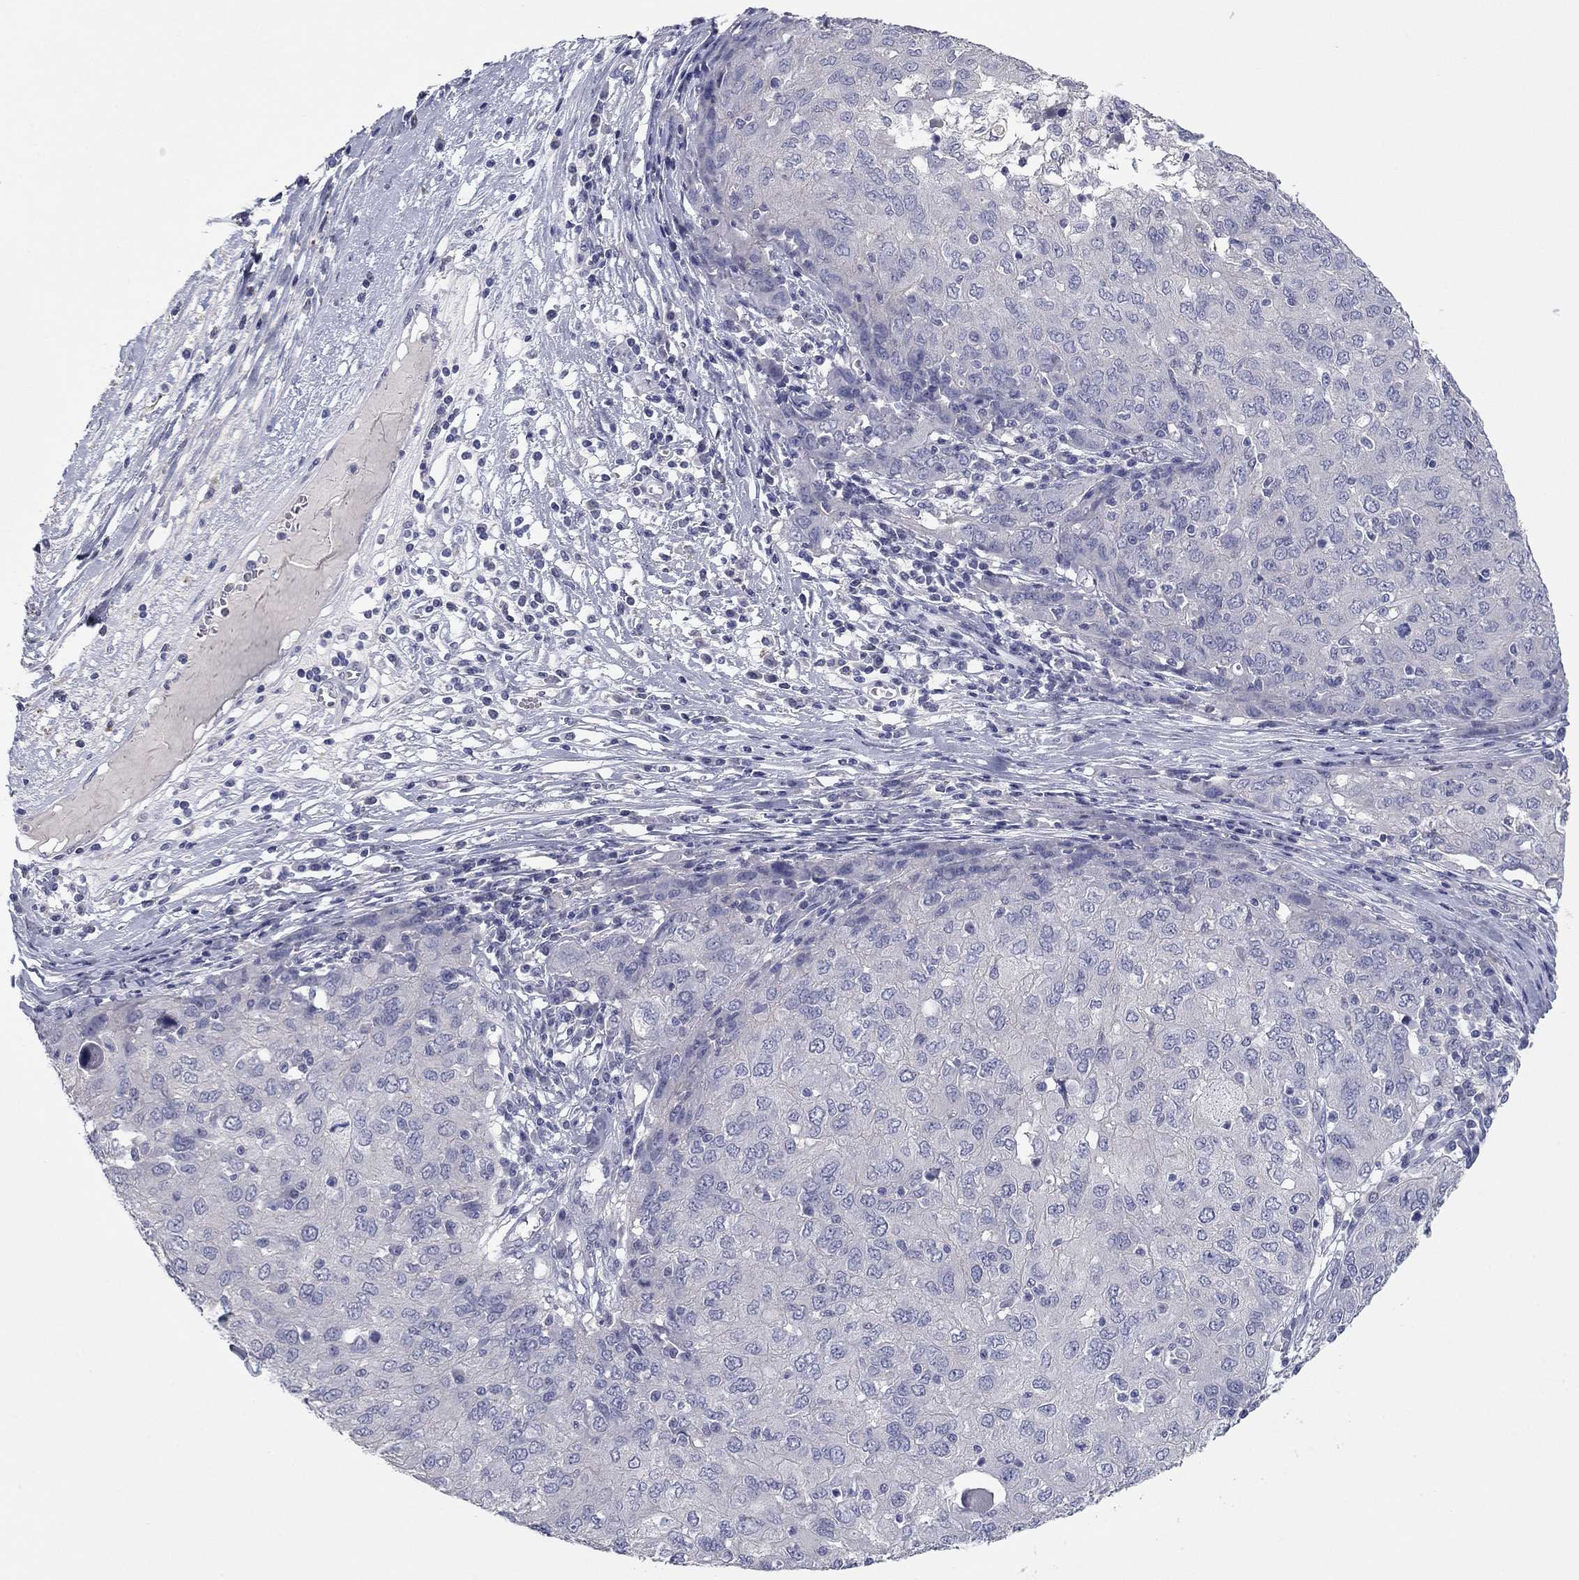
{"staining": {"intensity": "negative", "quantity": "none", "location": "none"}, "tissue": "ovarian cancer", "cell_type": "Tumor cells", "image_type": "cancer", "snomed": [{"axis": "morphology", "description": "Carcinoma, endometroid"}, {"axis": "topography", "description": "Ovary"}], "caption": "Histopathology image shows no significant protein positivity in tumor cells of ovarian cancer (endometroid carcinoma).", "gene": "CNTNAP4", "patient": {"sex": "female", "age": 50}}